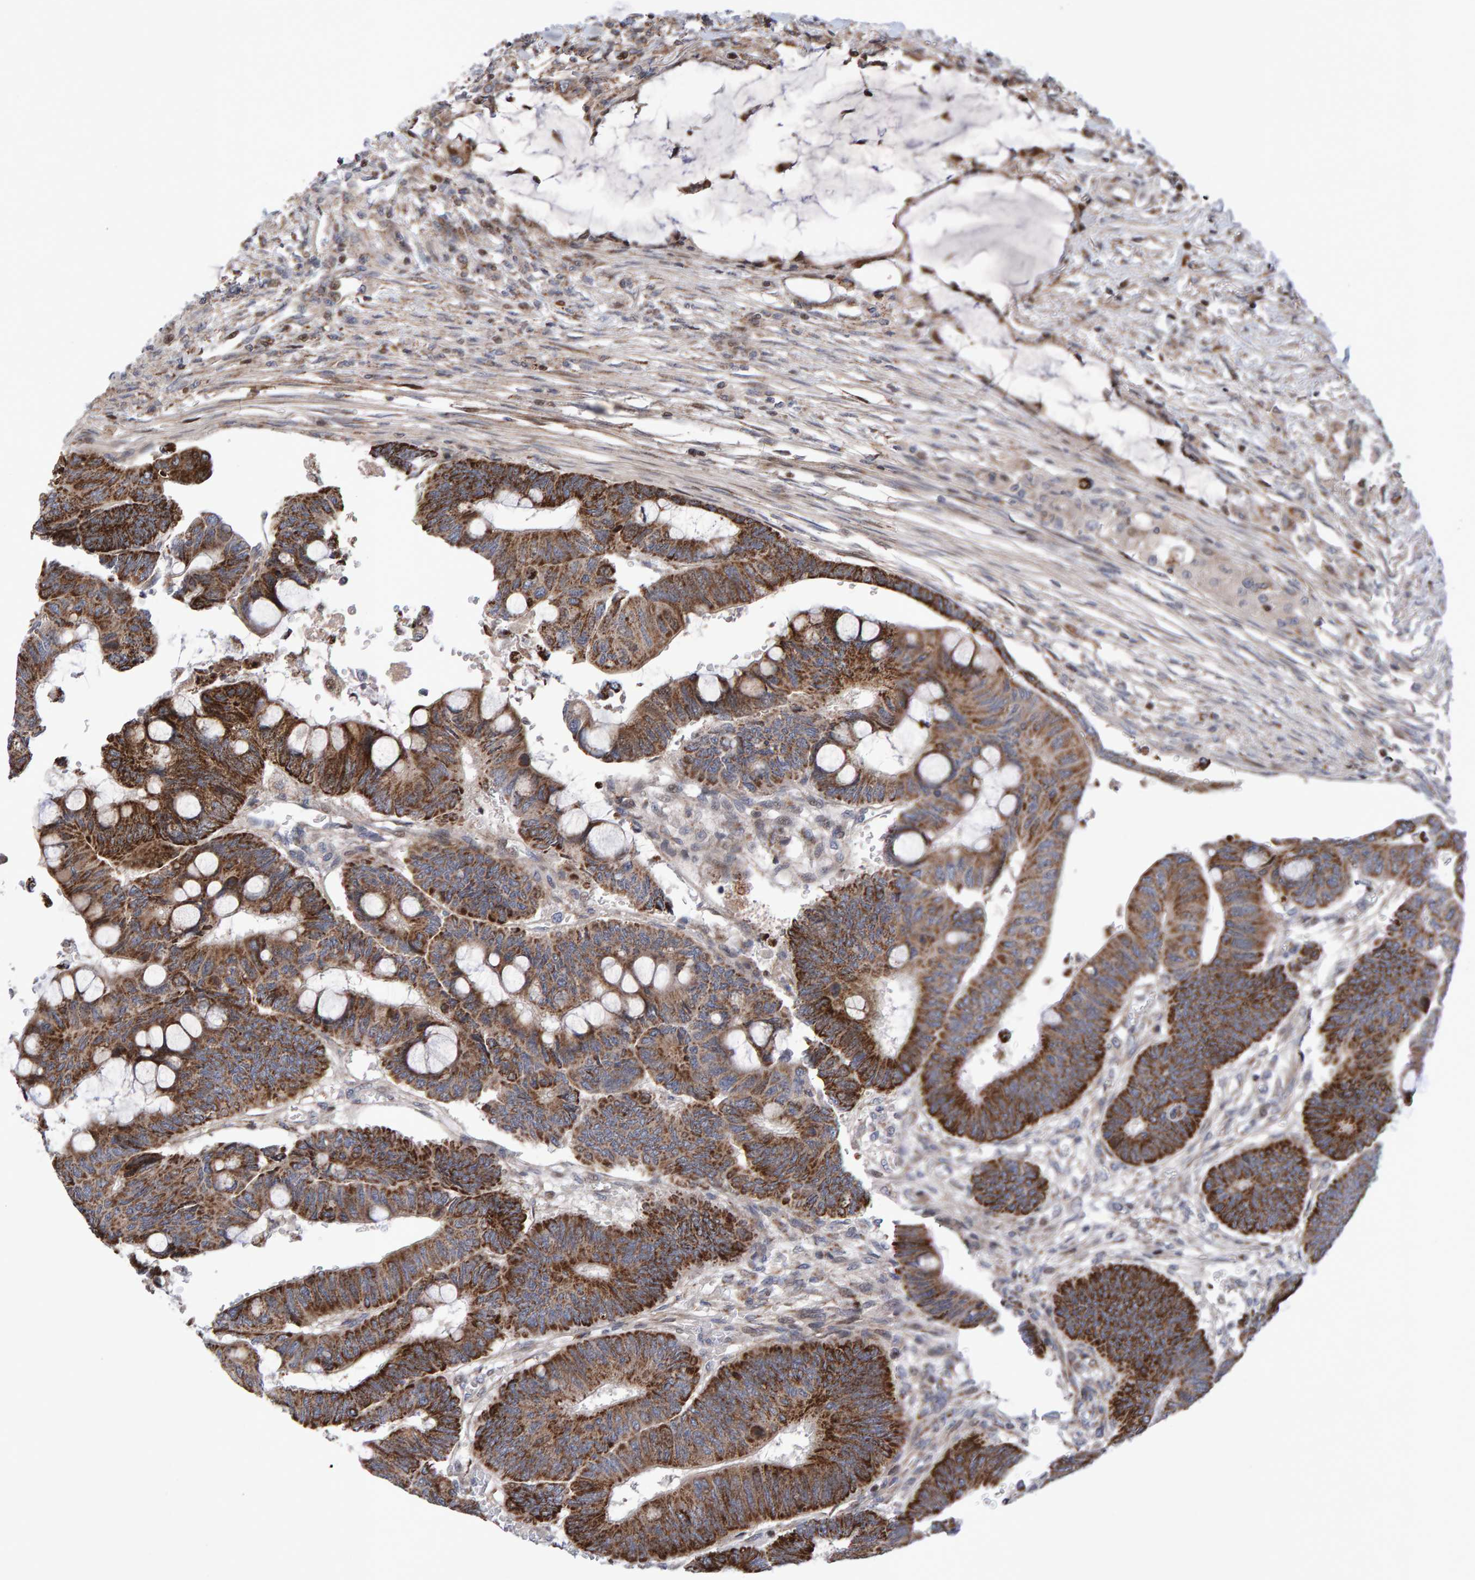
{"staining": {"intensity": "strong", "quantity": ">75%", "location": "cytoplasmic/membranous"}, "tissue": "colorectal cancer", "cell_type": "Tumor cells", "image_type": "cancer", "snomed": [{"axis": "morphology", "description": "Normal tissue, NOS"}, {"axis": "morphology", "description": "Adenocarcinoma, NOS"}, {"axis": "topography", "description": "Rectum"}, {"axis": "topography", "description": "Peripheral nerve tissue"}], "caption": "Protein staining shows strong cytoplasmic/membranous positivity in about >75% of tumor cells in adenocarcinoma (colorectal).", "gene": "PECR", "patient": {"sex": "male", "age": 92}}